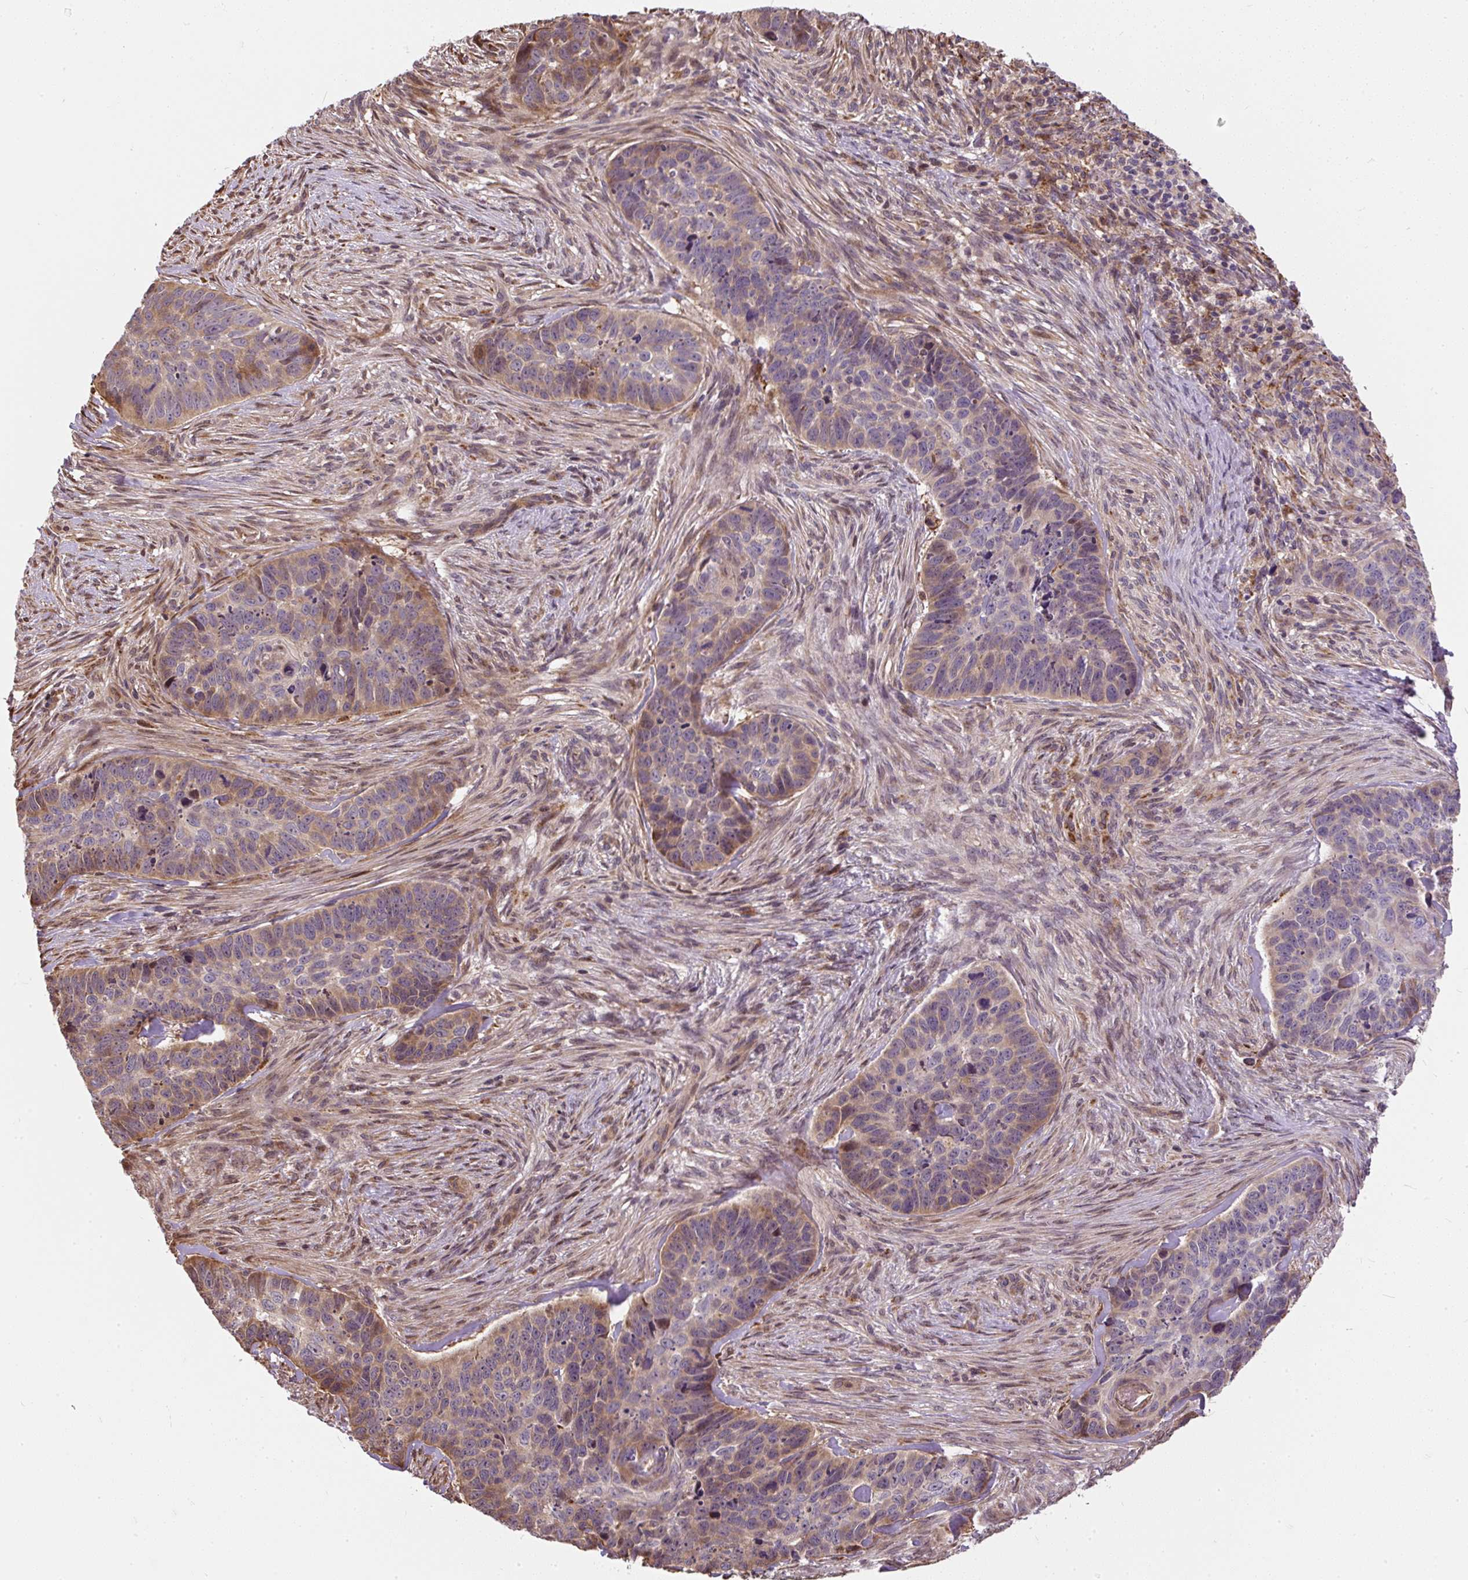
{"staining": {"intensity": "moderate", "quantity": "<25%", "location": "cytoplasmic/membranous"}, "tissue": "skin cancer", "cell_type": "Tumor cells", "image_type": "cancer", "snomed": [{"axis": "morphology", "description": "Basal cell carcinoma"}, {"axis": "topography", "description": "Skin"}], "caption": "About <25% of tumor cells in human skin cancer (basal cell carcinoma) show moderate cytoplasmic/membranous protein expression as visualized by brown immunohistochemical staining.", "gene": "PUS7L", "patient": {"sex": "female", "age": 82}}